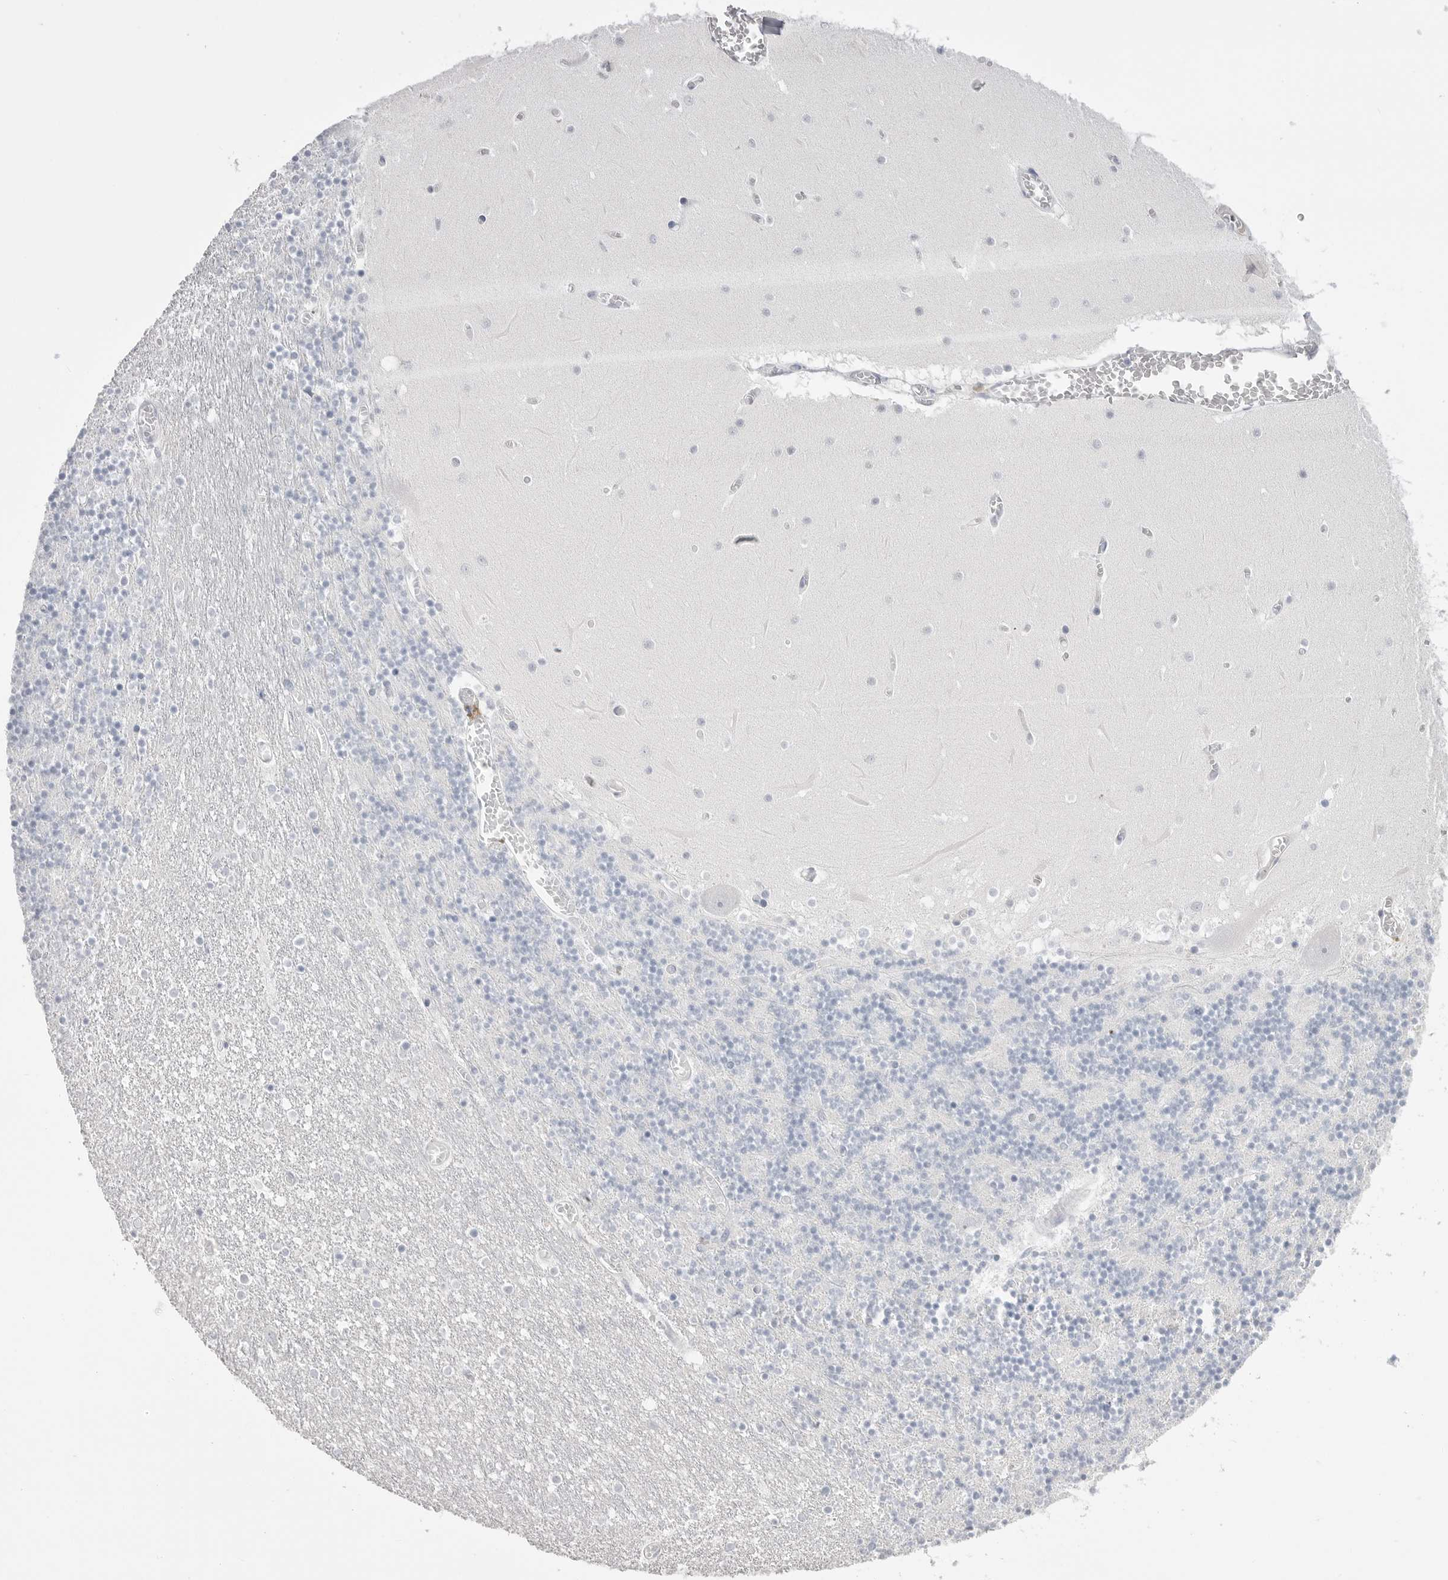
{"staining": {"intensity": "negative", "quantity": "none", "location": "none"}, "tissue": "cerebellum", "cell_type": "Cells in granular layer", "image_type": "normal", "snomed": [{"axis": "morphology", "description": "Normal tissue, NOS"}, {"axis": "topography", "description": "Cerebellum"}], "caption": "This micrograph is of benign cerebellum stained with immunohistochemistry (IHC) to label a protein in brown with the nuclei are counter-stained blue. There is no positivity in cells in granular layer. The staining was performed using DAB to visualize the protein expression in brown, while the nuclei were stained in blue with hematoxylin (Magnification: 20x).", "gene": "CPB1", "patient": {"sex": "female", "age": 28}}